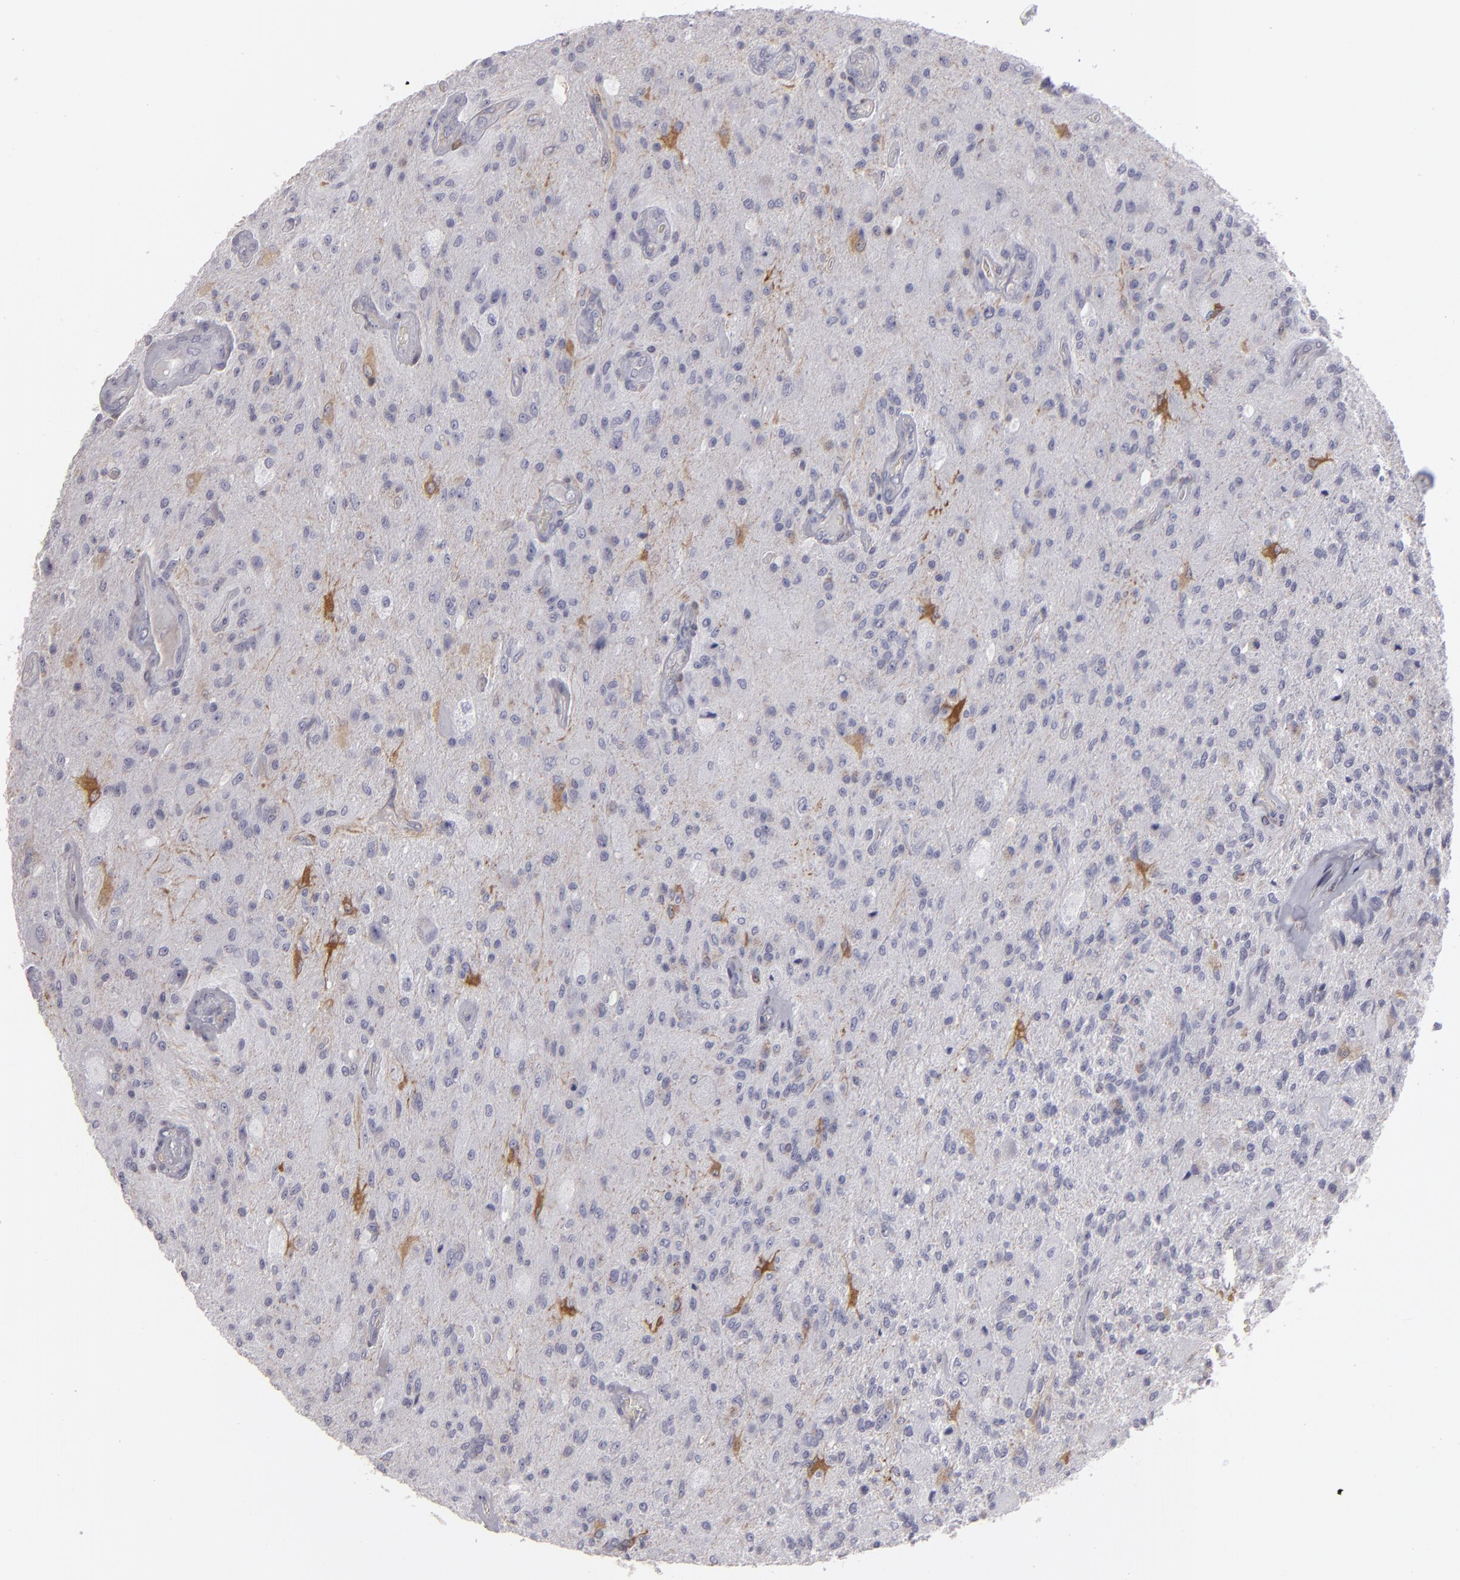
{"staining": {"intensity": "weak", "quantity": "25%-75%", "location": "cytoplasmic/membranous"}, "tissue": "glioma", "cell_type": "Tumor cells", "image_type": "cancer", "snomed": [{"axis": "morphology", "description": "Normal tissue, NOS"}, {"axis": "morphology", "description": "Glioma, malignant, High grade"}, {"axis": "topography", "description": "Cerebral cortex"}], "caption": "DAB (3,3'-diaminobenzidine) immunohistochemical staining of glioma reveals weak cytoplasmic/membranous protein expression in about 25%-75% of tumor cells. (DAB (3,3'-diaminobenzidine) IHC, brown staining for protein, blue staining for nuclei).", "gene": "SEMA3G", "patient": {"sex": "male", "age": 77}}